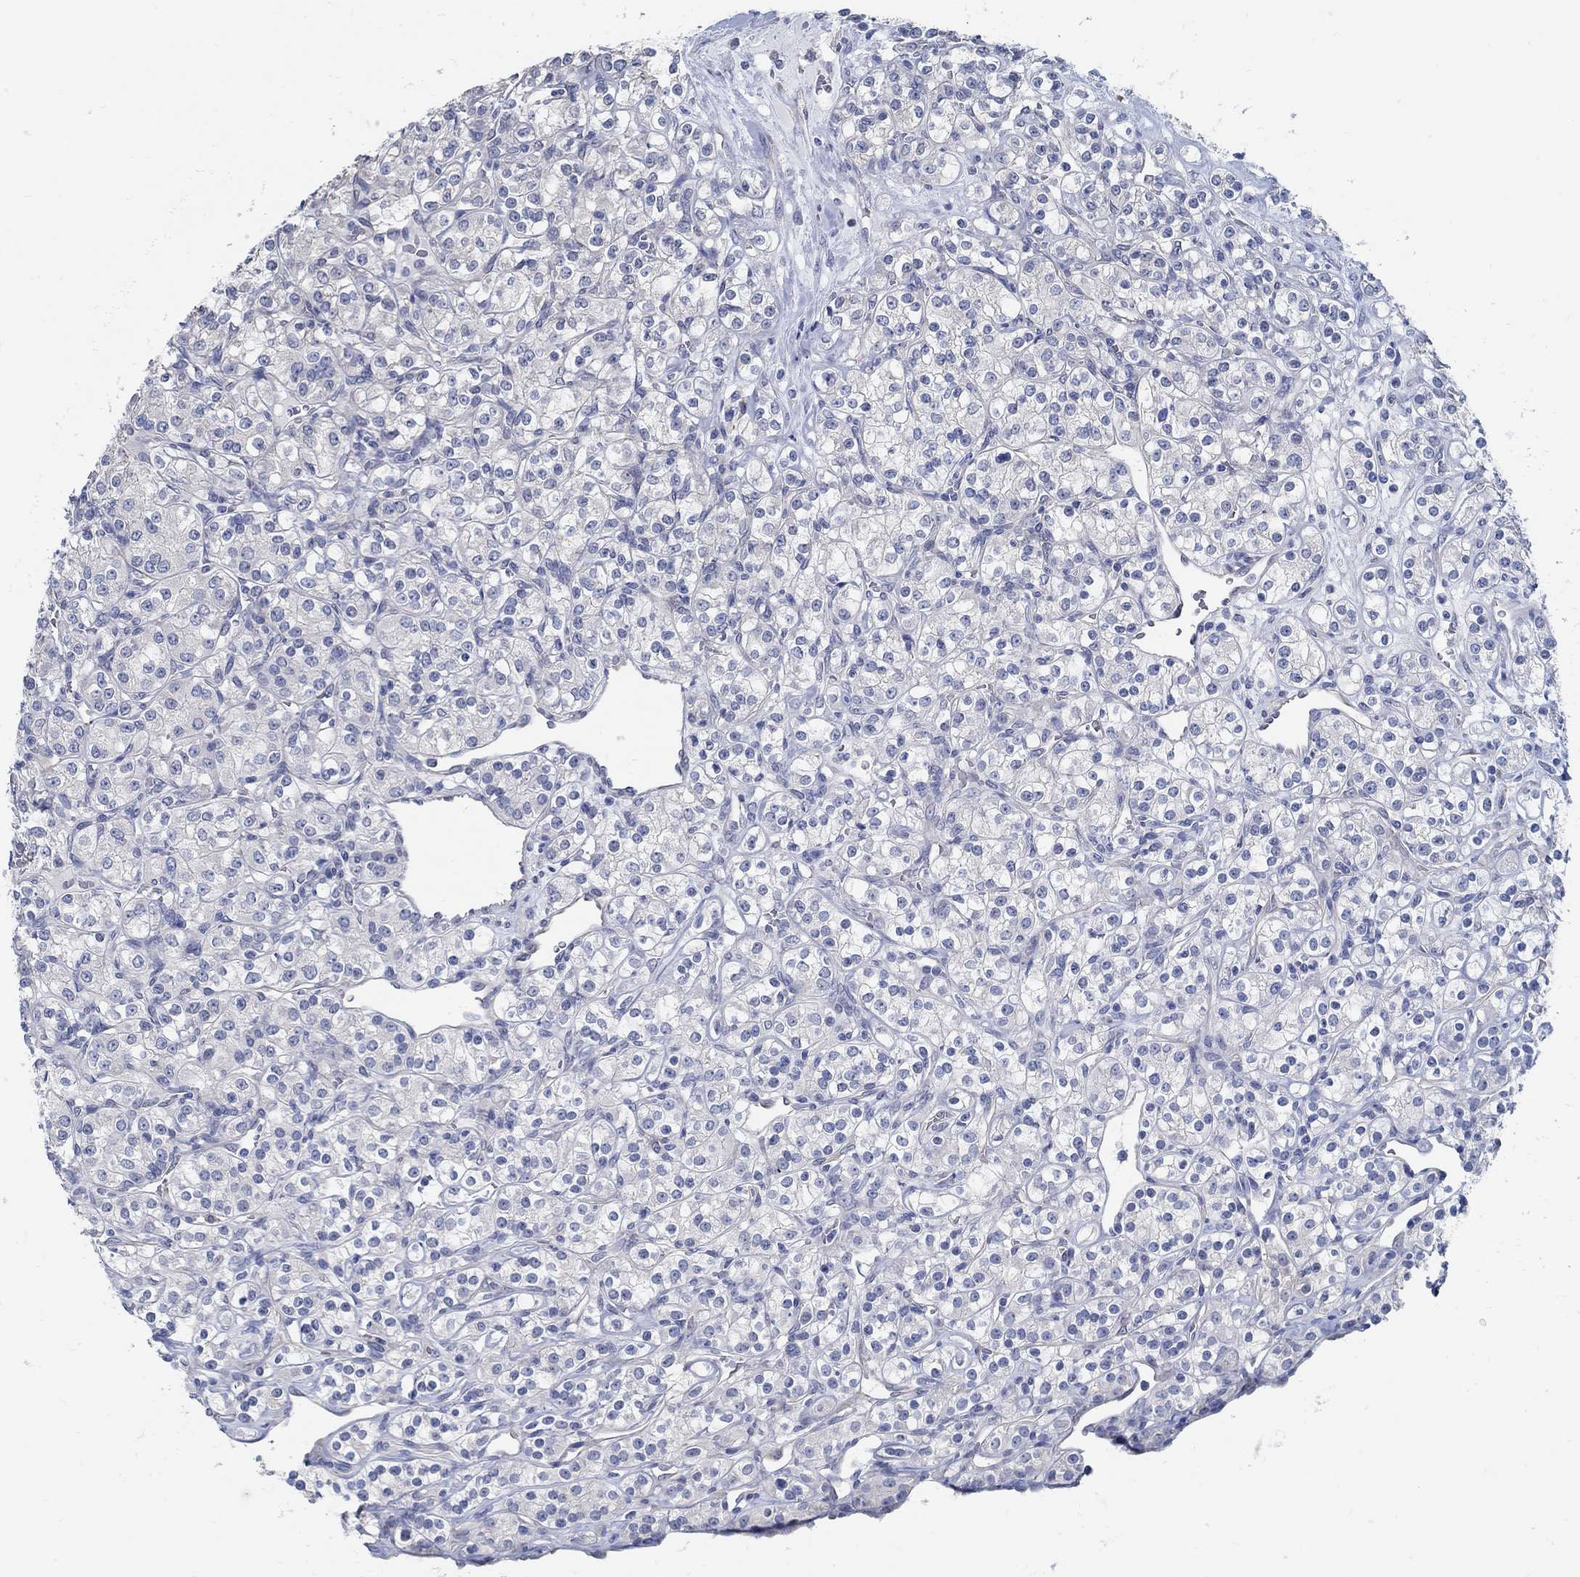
{"staining": {"intensity": "negative", "quantity": "none", "location": "none"}, "tissue": "renal cancer", "cell_type": "Tumor cells", "image_type": "cancer", "snomed": [{"axis": "morphology", "description": "Adenocarcinoma, NOS"}, {"axis": "topography", "description": "Kidney"}], "caption": "Immunohistochemistry (IHC) of renal cancer (adenocarcinoma) displays no positivity in tumor cells.", "gene": "C15orf39", "patient": {"sex": "male", "age": 77}}